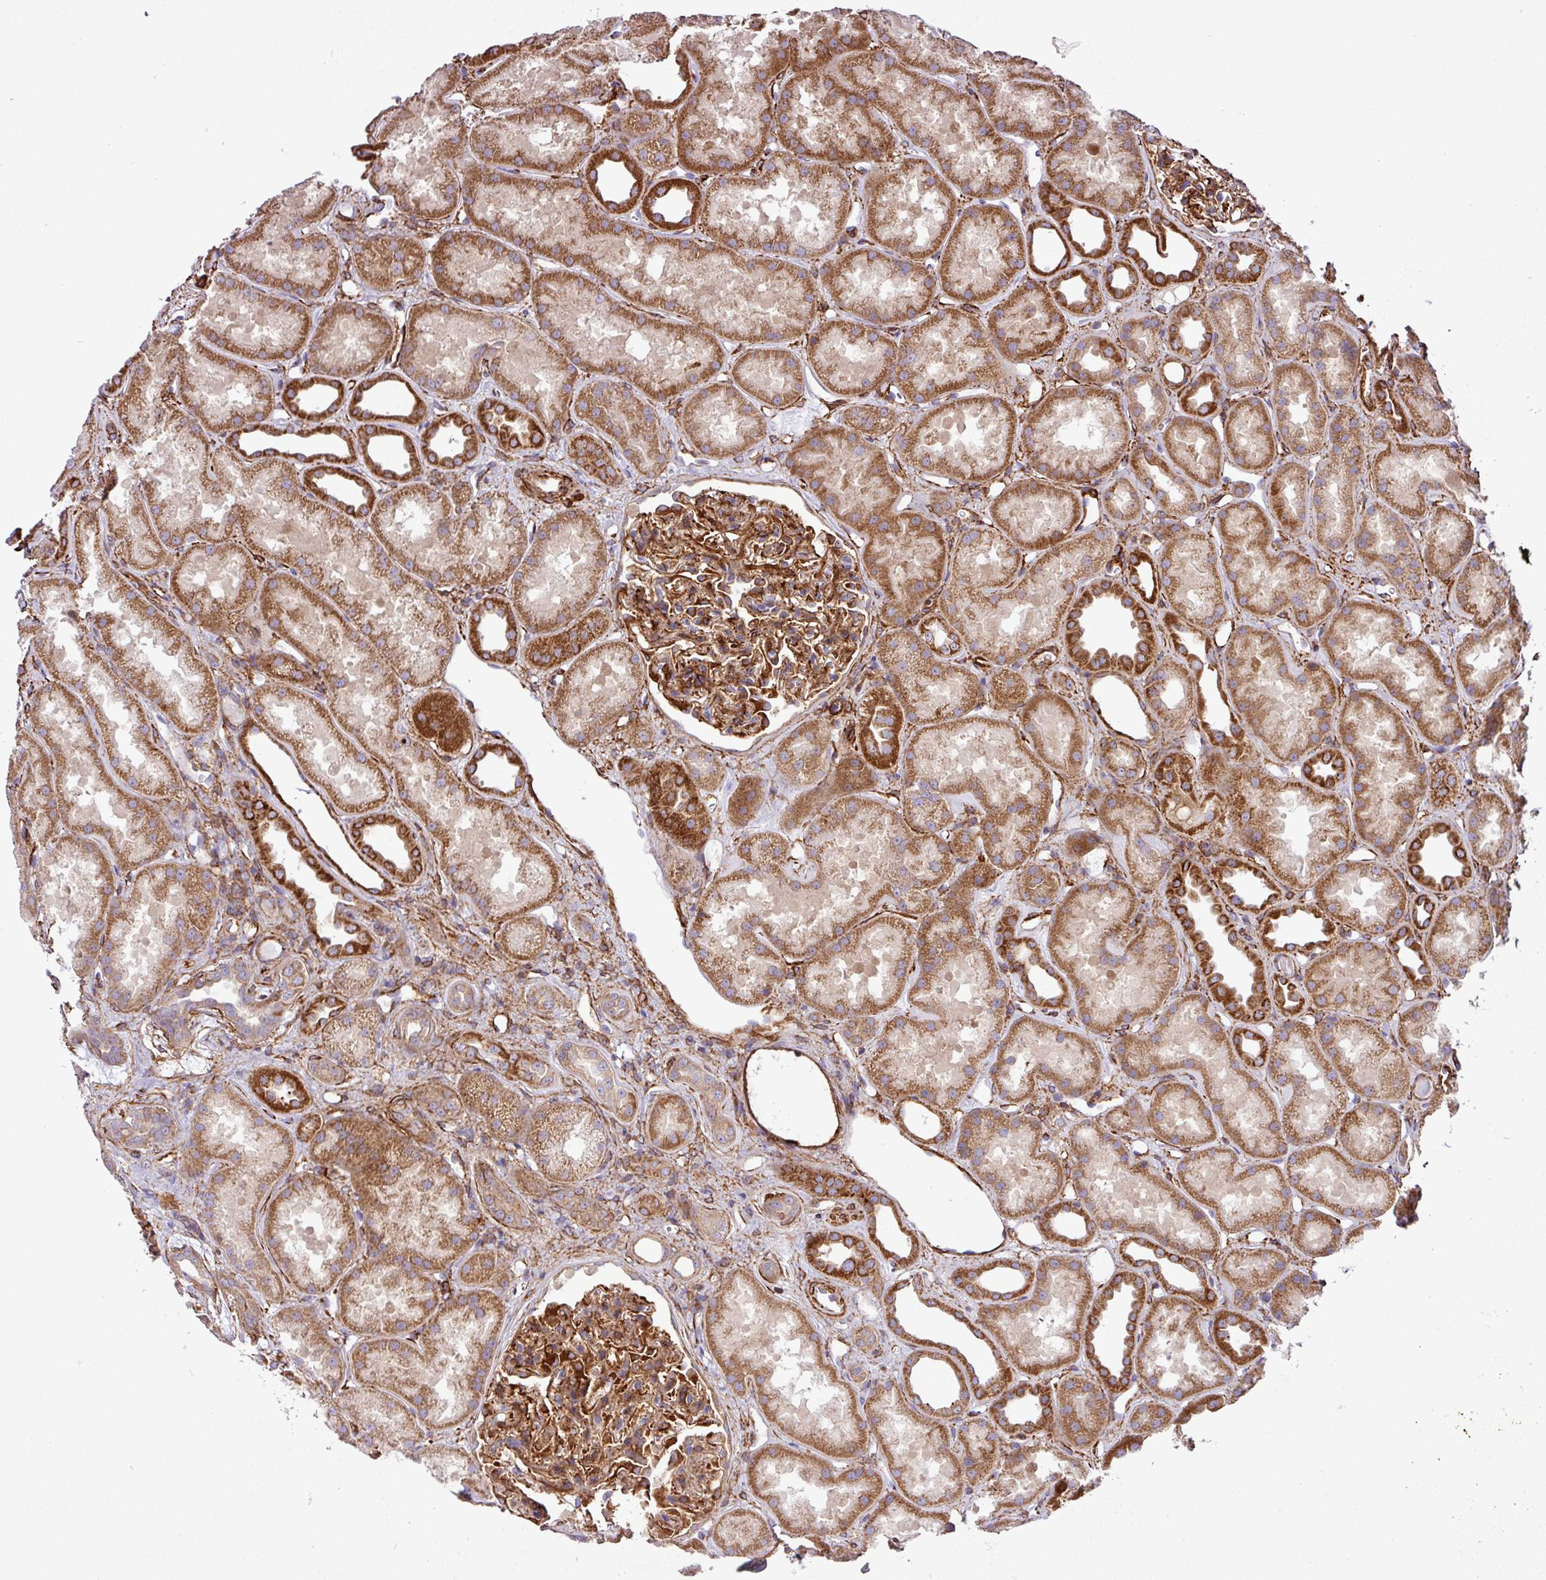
{"staining": {"intensity": "strong", "quantity": ">75%", "location": "cytoplasmic/membranous"}, "tissue": "kidney", "cell_type": "Cells in glomeruli", "image_type": "normal", "snomed": [{"axis": "morphology", "description": "Normal tissue, NOS"}, {"axis": "topography", "description": "Kidney"}], "caption": "Protein expression analysis of normal kidney displays strong cytoplasmic/membranous staining in about >75% of cells in glomeruli. The protein of interest is stained brown, and the nuclei are stained in blue (DAB IHC with brightfield microscopy, high magnification).", "gene": "FAM47E", "patient": {"sex": "male", "age": 61}}